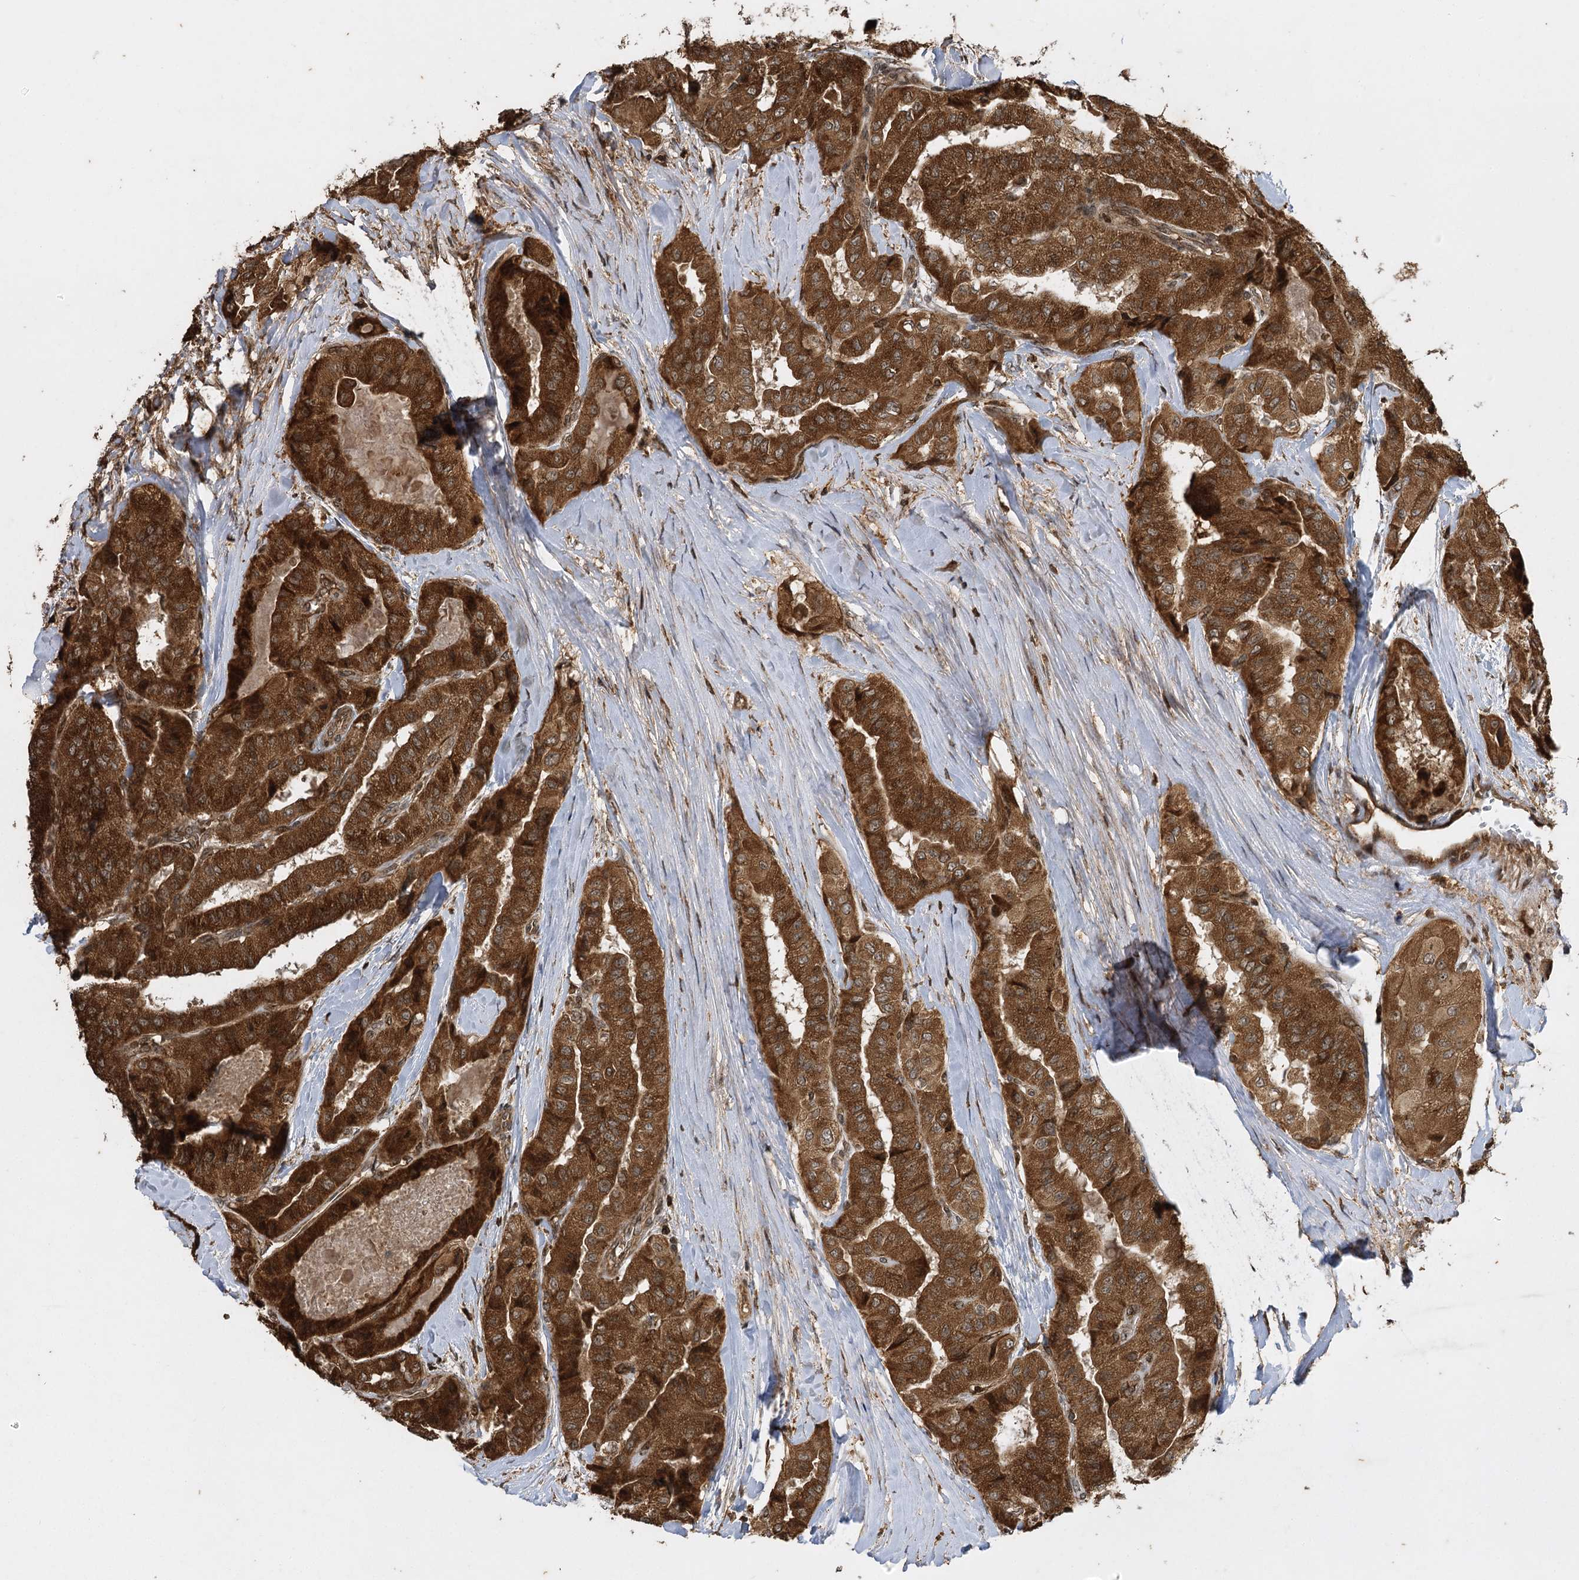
{"staining": {"intensity": "strong", "quantity": ">75%", "location": "cytoplasmic/membranous"}, "tissue": "thyroid cancer", "cell_type": "Tumor cells", "image_type": "cancer", "snomed": [{"axis": "morphology", "description": "Papillary adenocarcinoma, NOS"}, {"axis": "topography", "description": "Thyroid gland"}], "caption": "Strong cytoplasmic/membranous protein staining is seen in about >75% of tumor cells in thyroid papillary adenocarcinoma.", "gene": "IL11RA", "patient": {"sex": "female", "age": 59}}